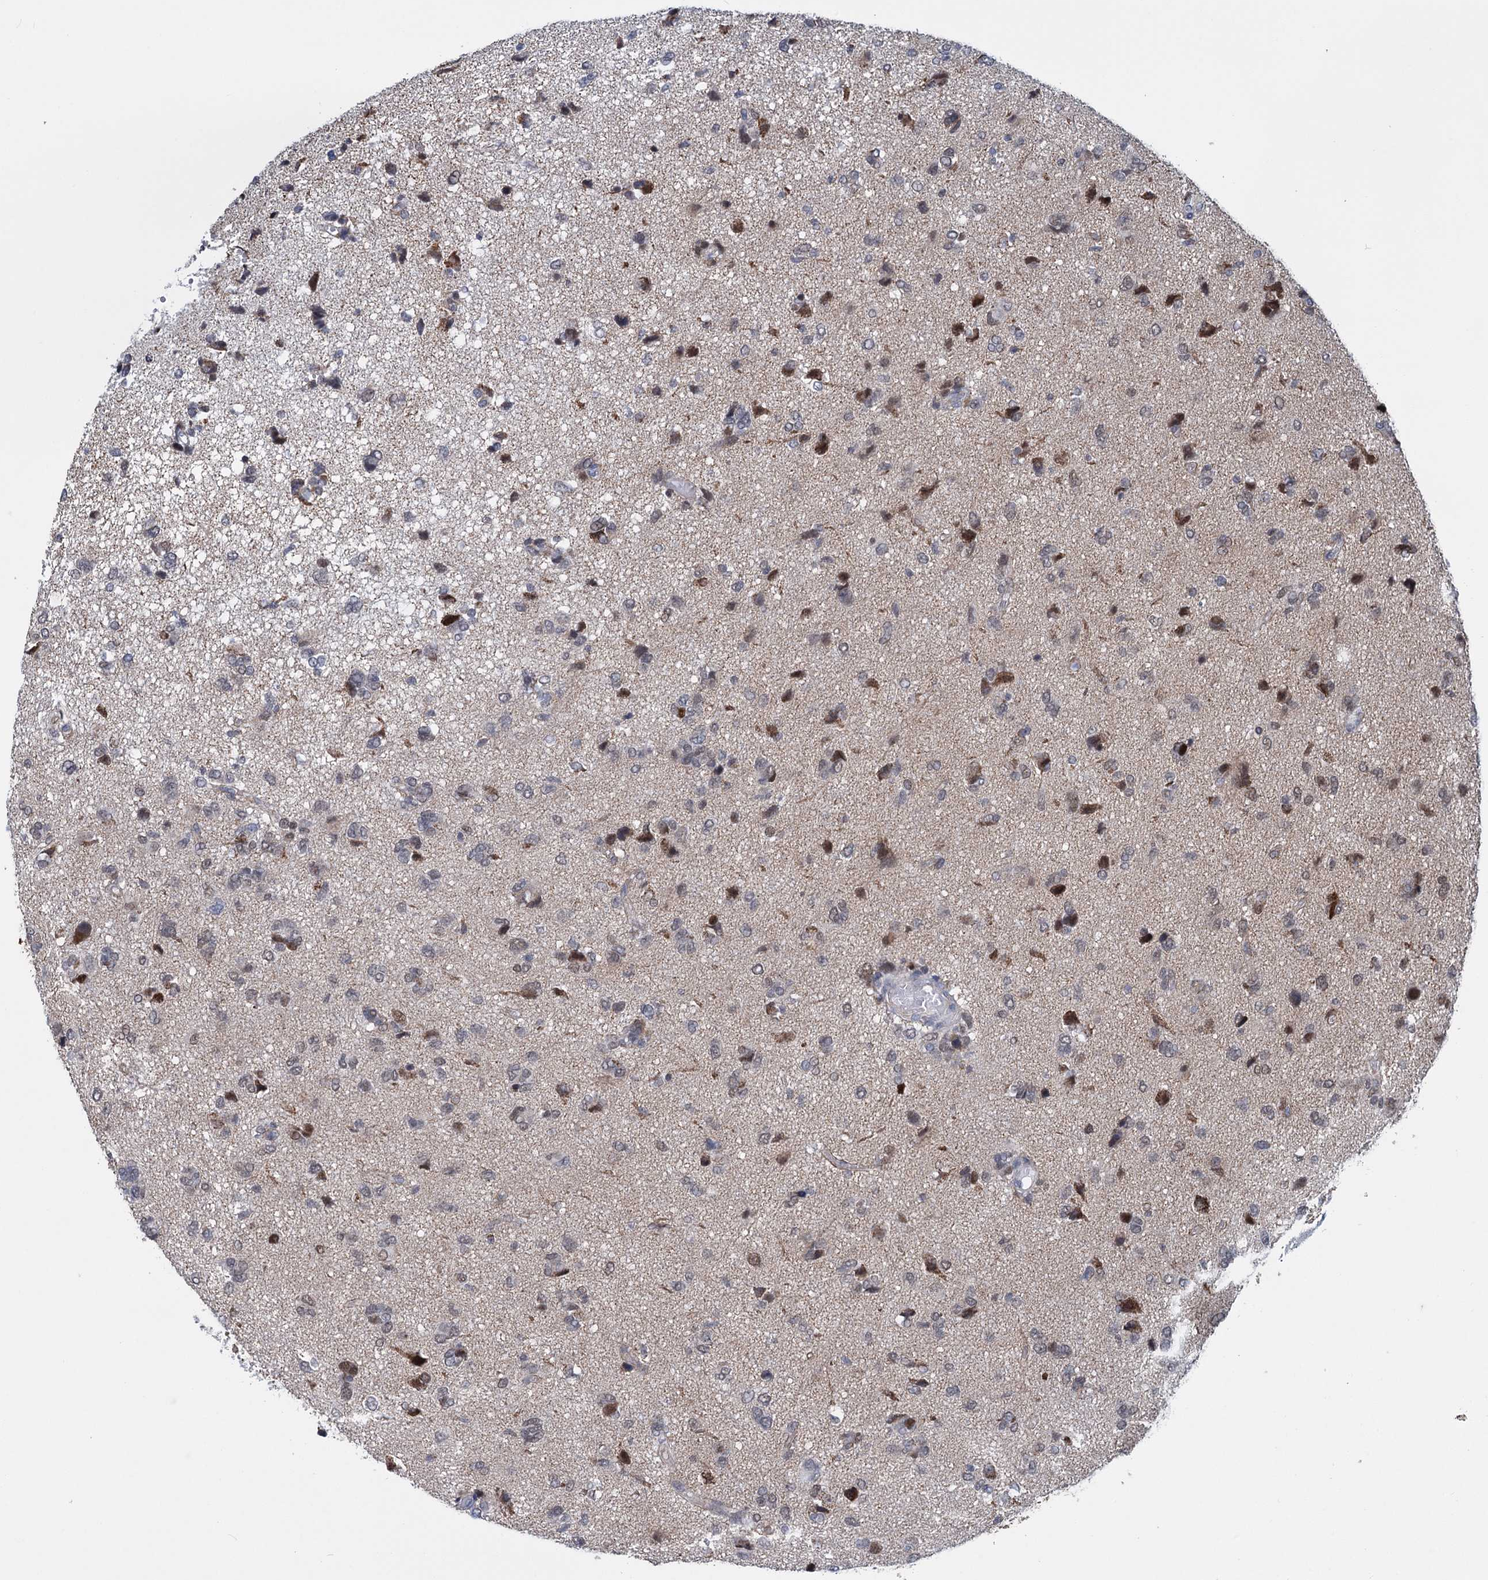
{"staining": {"intensity": "moderate", "quantity": "25%-75%", "location": "nuclear"}, "tissue": "glioma", "cell_type": "Tumor cells", "image_type": "cancer", "snomed": [{"axis": "morphology", "description": "Glioma, malignant, High grade"}, {"axis": "topography", "description": "Brain"}], "caption": "Immunohistochemical staining of high-grade glioma (malignant) demonstrates medium levels of moderate nuclear protein staining in approximately 25%-75% of tumor cells.", "gene": "MORN3", "patient": {"sex": "female", "age": 59}}